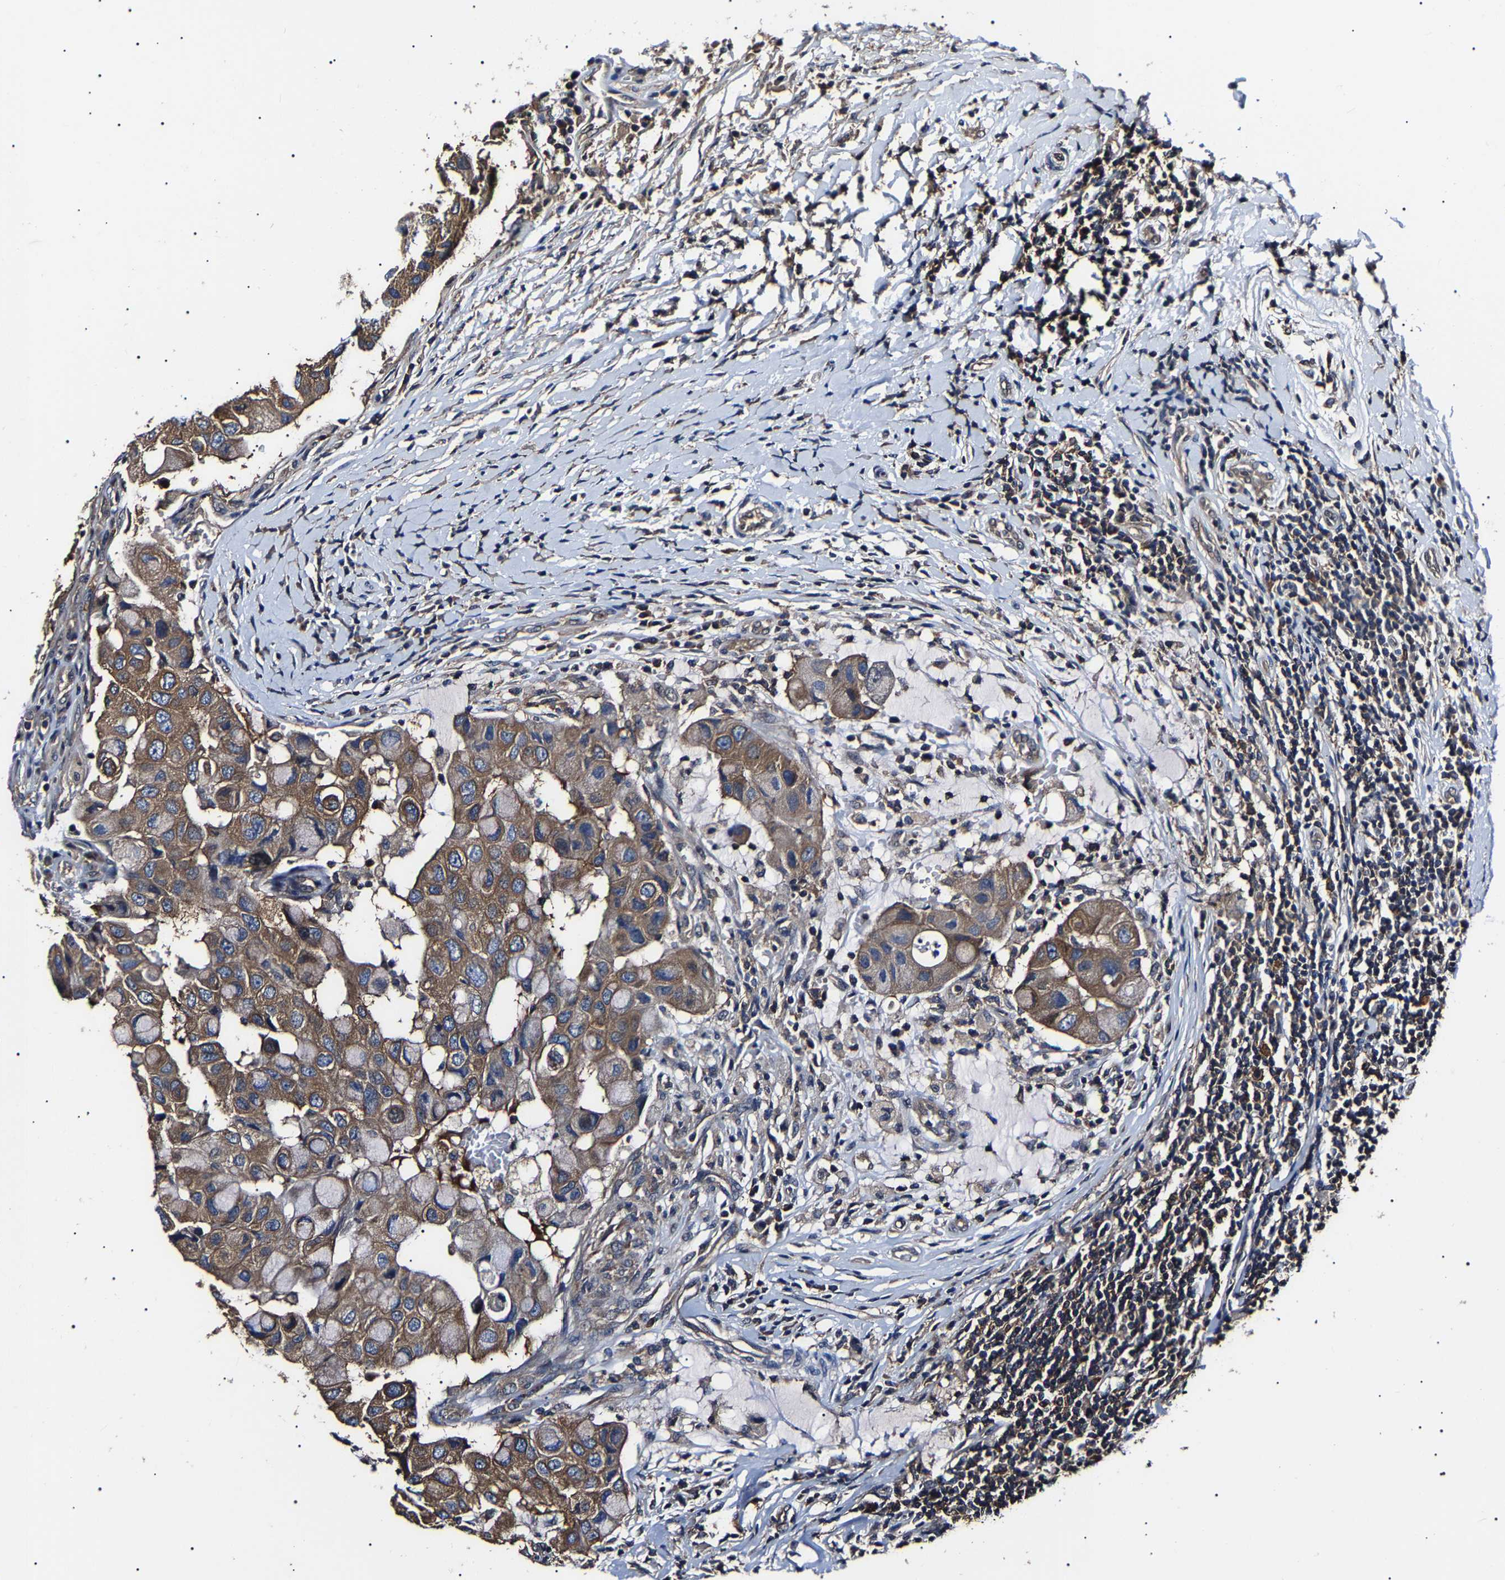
{"staining": {"intensity": "moderate", "quantity": ">75%", "location": "cytoplasmic/membranous"}, "tissue": "breast cancer", "cell_type": "Tumor cells", "image_type": "cancer", "snomed": [{"axis": "morphology", "description": "Duct carcinoma"}, {"axis": "topography", "description": "Breast"}], "caption": "Protein staining of breast cancer (infiltrating ductal carcinoma) tissue demonstrates moderate cytoplasmic/membranous expression in about >75% of tumor cells.", "gene": "CCT8", "patient": {"sex": "female", "age": 27}}